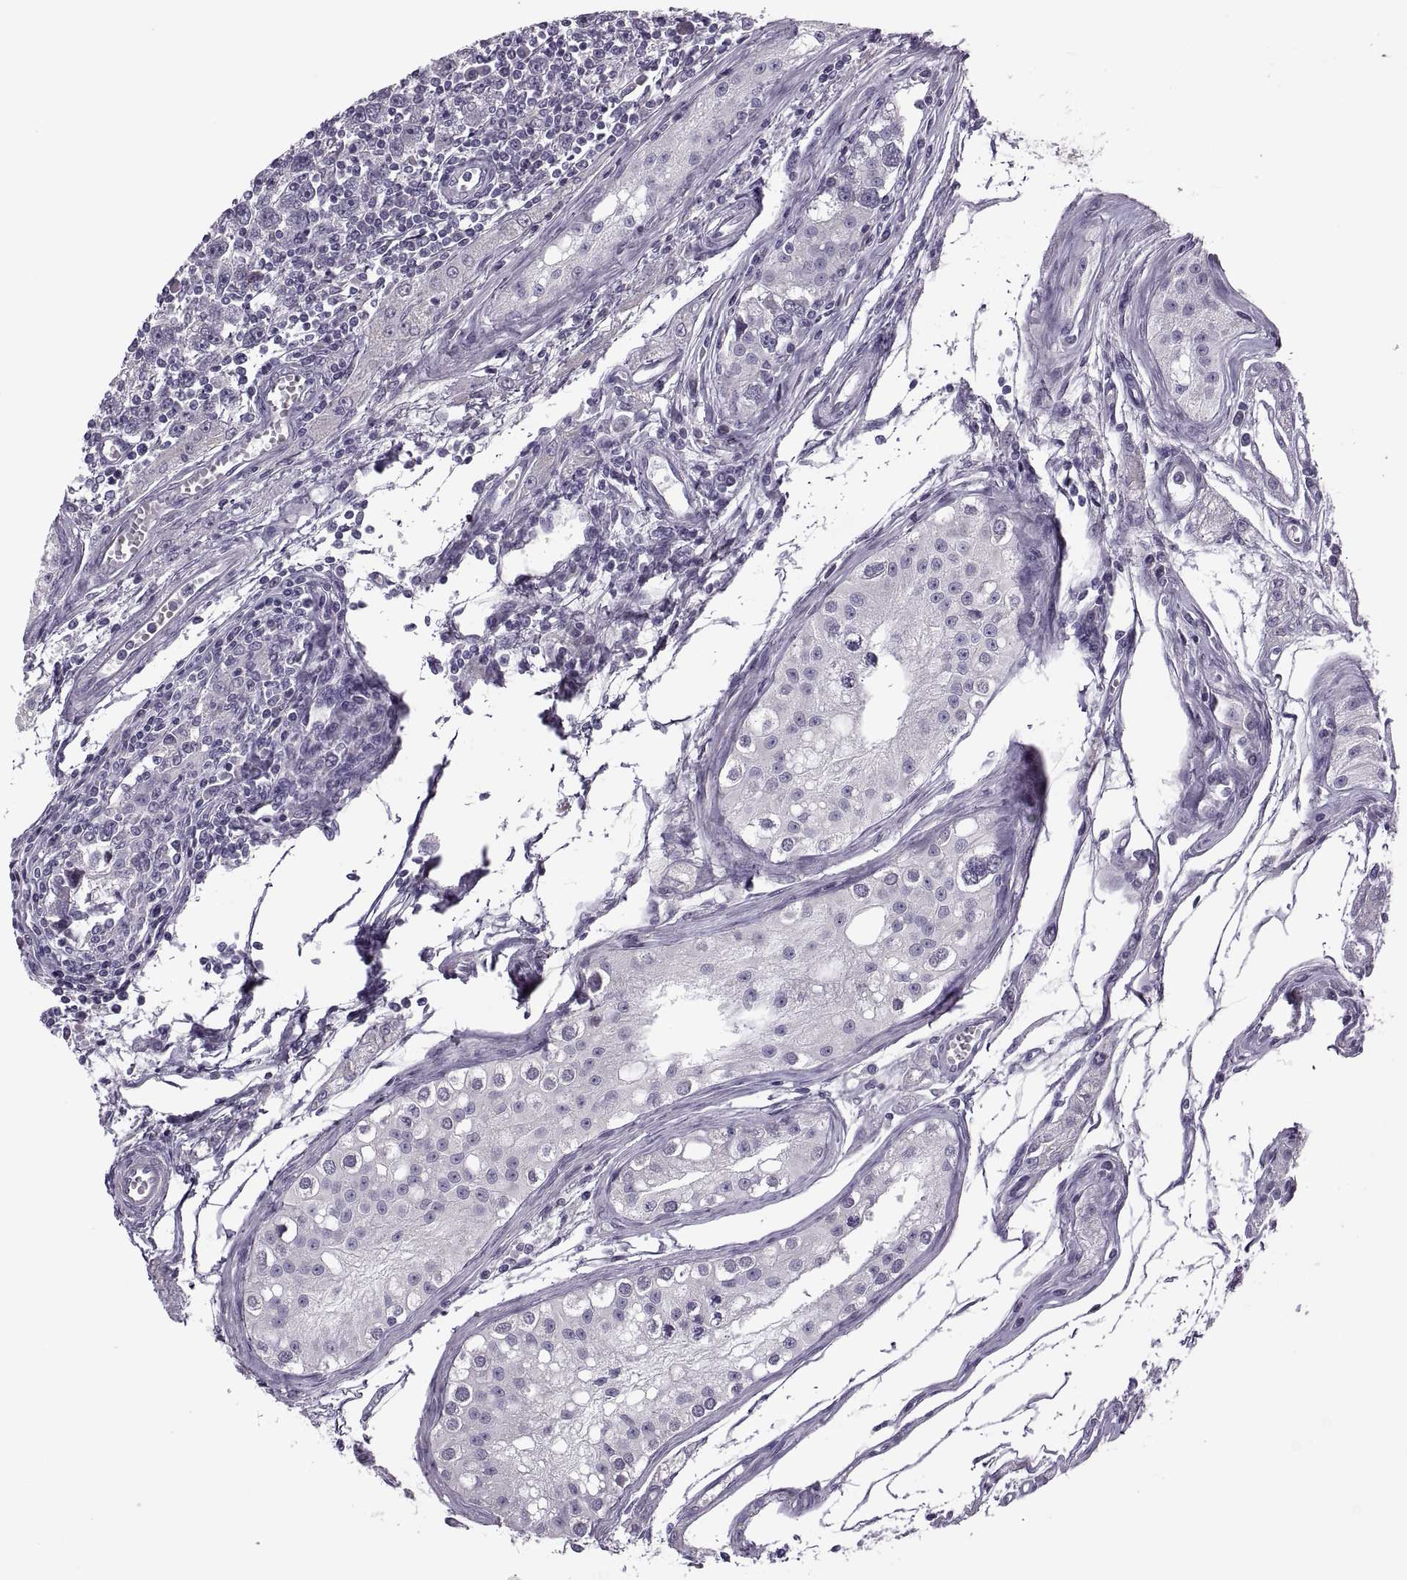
{"staining": {"intensity": "negative", "quantity": "none", "location": "none"}, "tissue": "testis cancer", "cell_type": "Tumor cells", "image_type": "cancer", "snomed": [{"axis": "morphology", "description": "Seminoma, NOS"}, {"axis": "topography", "description": "Testis"}], "caption": "This is a photomicrograph of IHC staining of testis cancer, which shows no staining in tumor cells.", "gene": "PRSS54", "patient": {"sex": "male", "age": 30}}